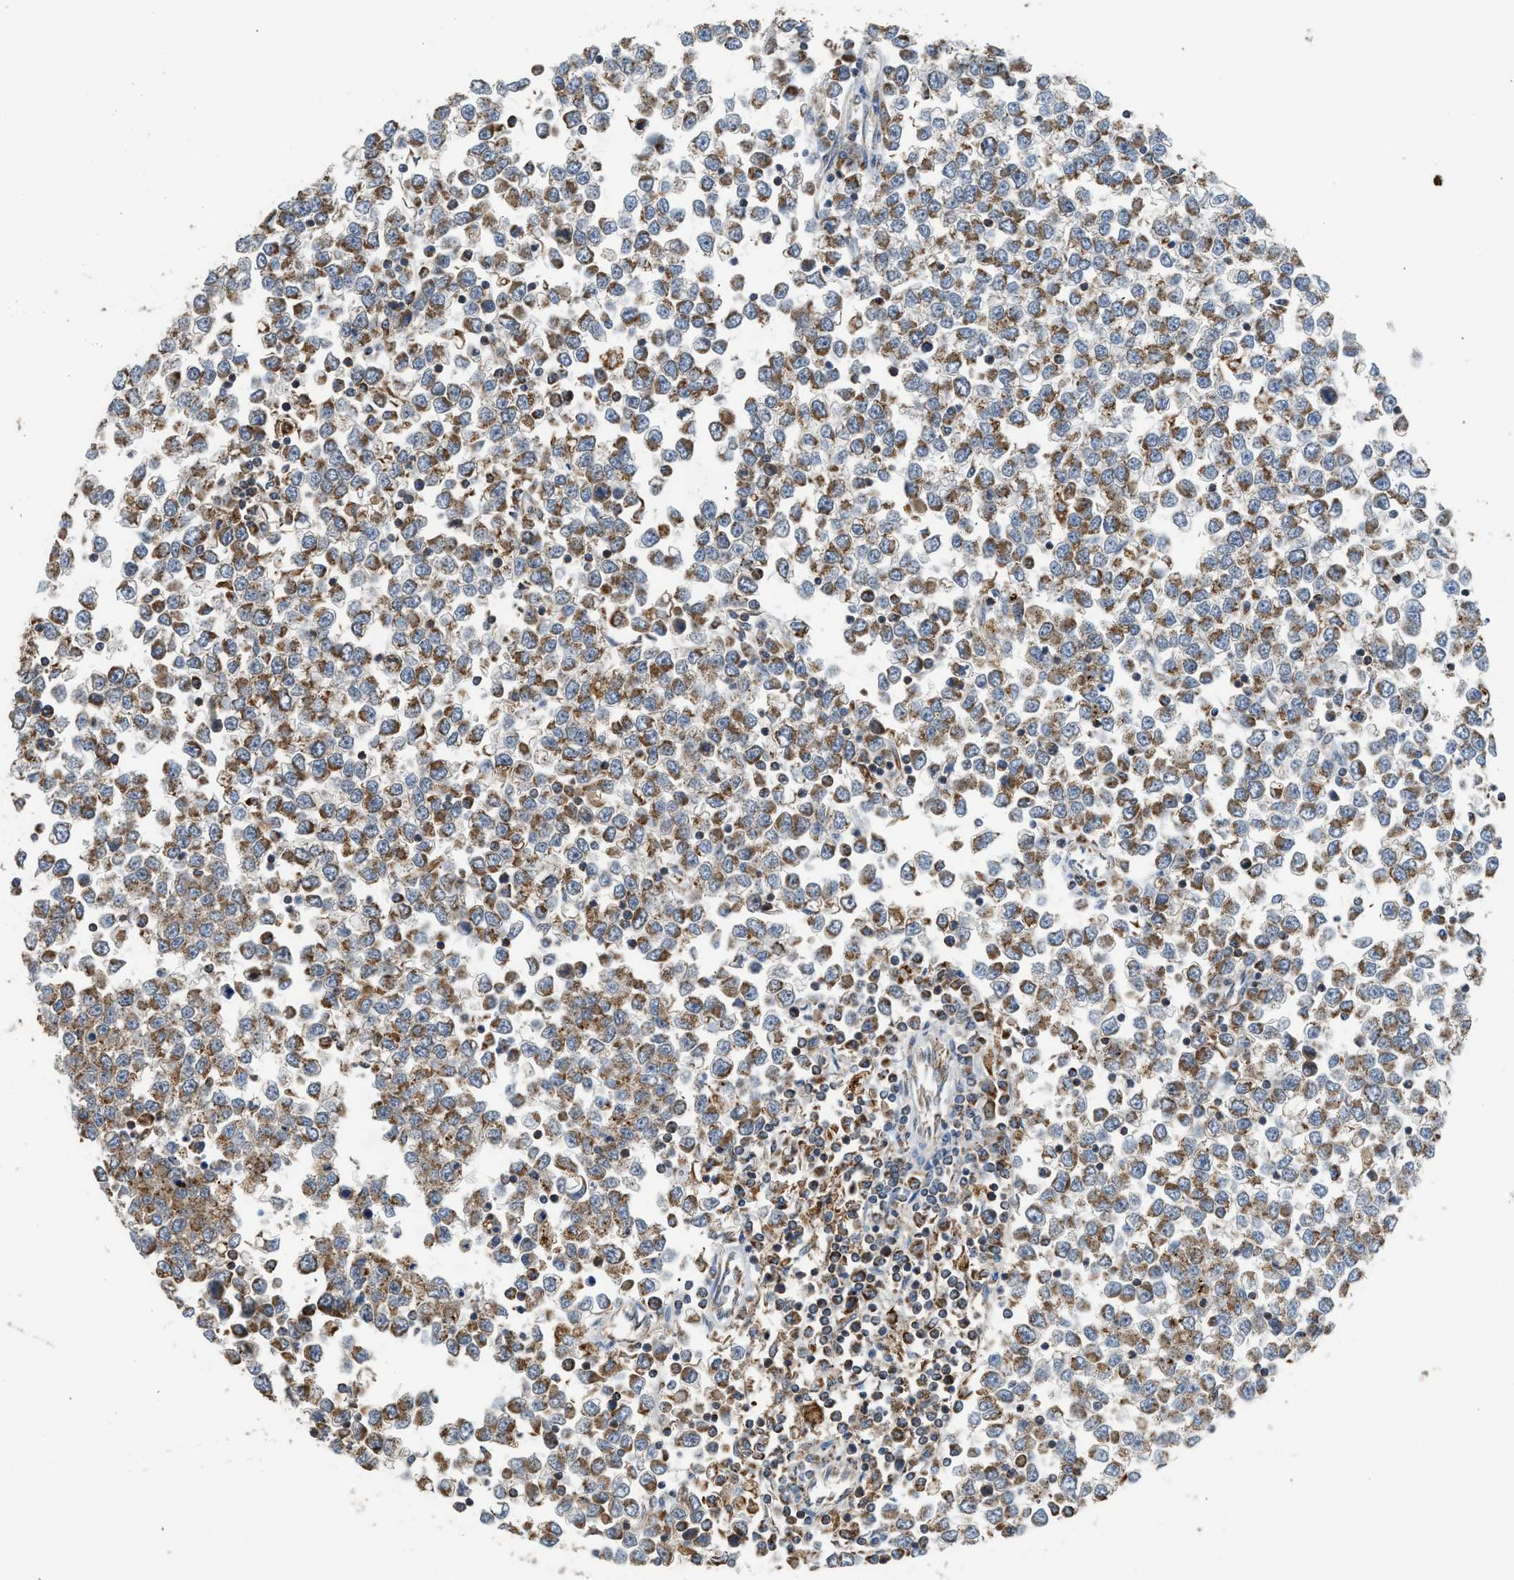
{"staining": {"intensity": "moderate", "quantity": ">75%", "location": "cytoplasmic/membranous"}, "tissue": "testis cancer", "cell_type": "Tumor cells", "image_type": "cancer", "snomed": [{"axis": "morphology", "description": "Seminoma, NOS"}, {"axis": "topography", "description": "Testis"}], "caption": "A brown stain shows moderate cytoplasmic/membranous positivity of a protein in seminoma (testis) tumor cells. The staining is performed using DAB brown chromogen to label protein expression. The nuclei are counter-stained blue using hematoxylin.", "gene": "STARD3", "patient": {"sex": "male", "age": 65}}